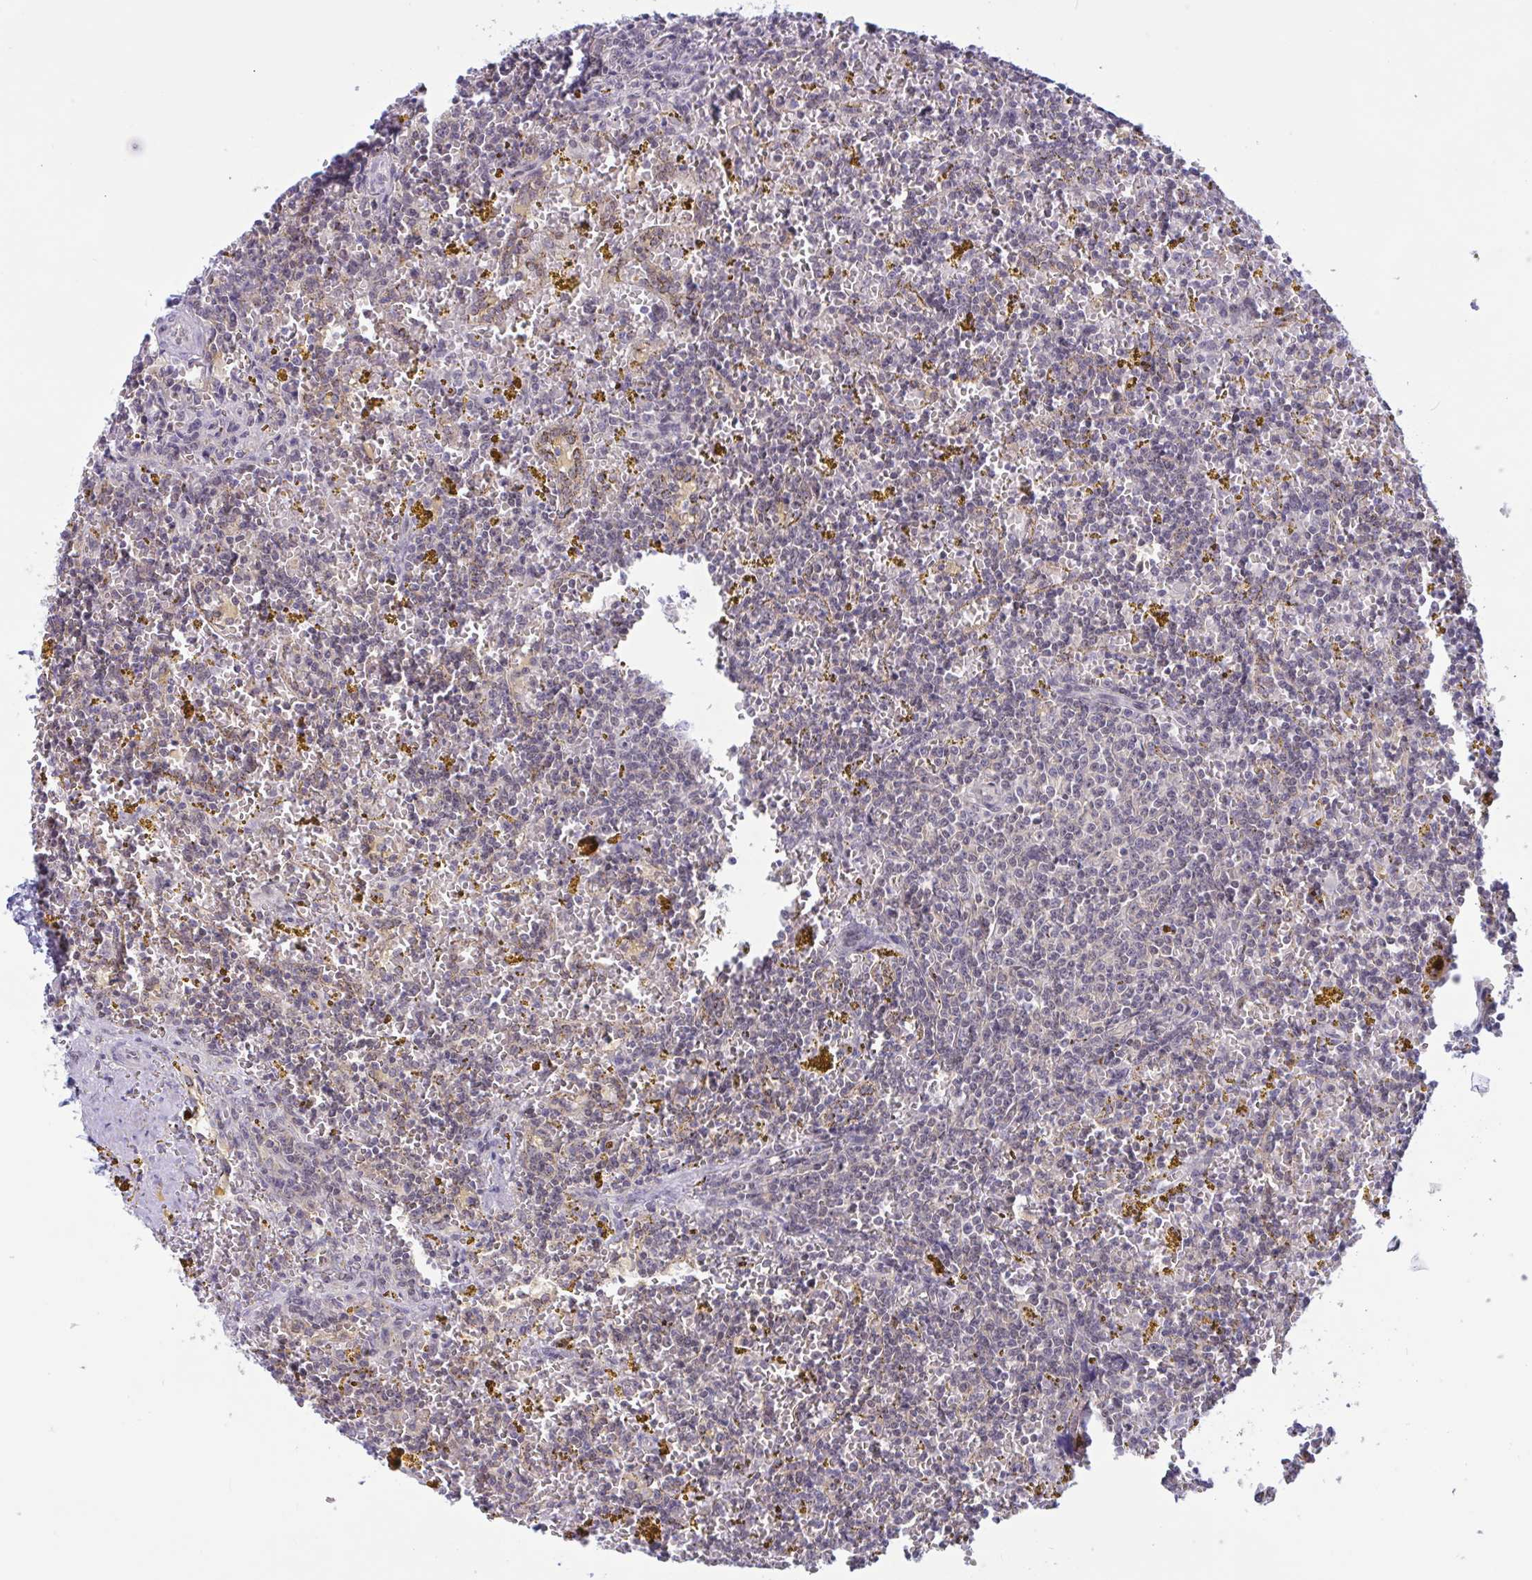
{"staining": {"intensity": "negative", "quantity": "none", "location": "none"}, "tissue": "lymphoma", "cell_type": "Tumor cells", "image_type": "cancer", "snomed": [{"axis": "morphology", "description": "Malignant lymphoma, non-Hodgkin's type, Low grade"}, {"axis": "topography", "description": "Spleen"}, {"axis": "topography", "description": "Lymph node"}], "caption": "IHC of lymphoma shows no staining in tumor cells.", "gene": "TSN", "patient": {"sex": "female", "age": 66}}